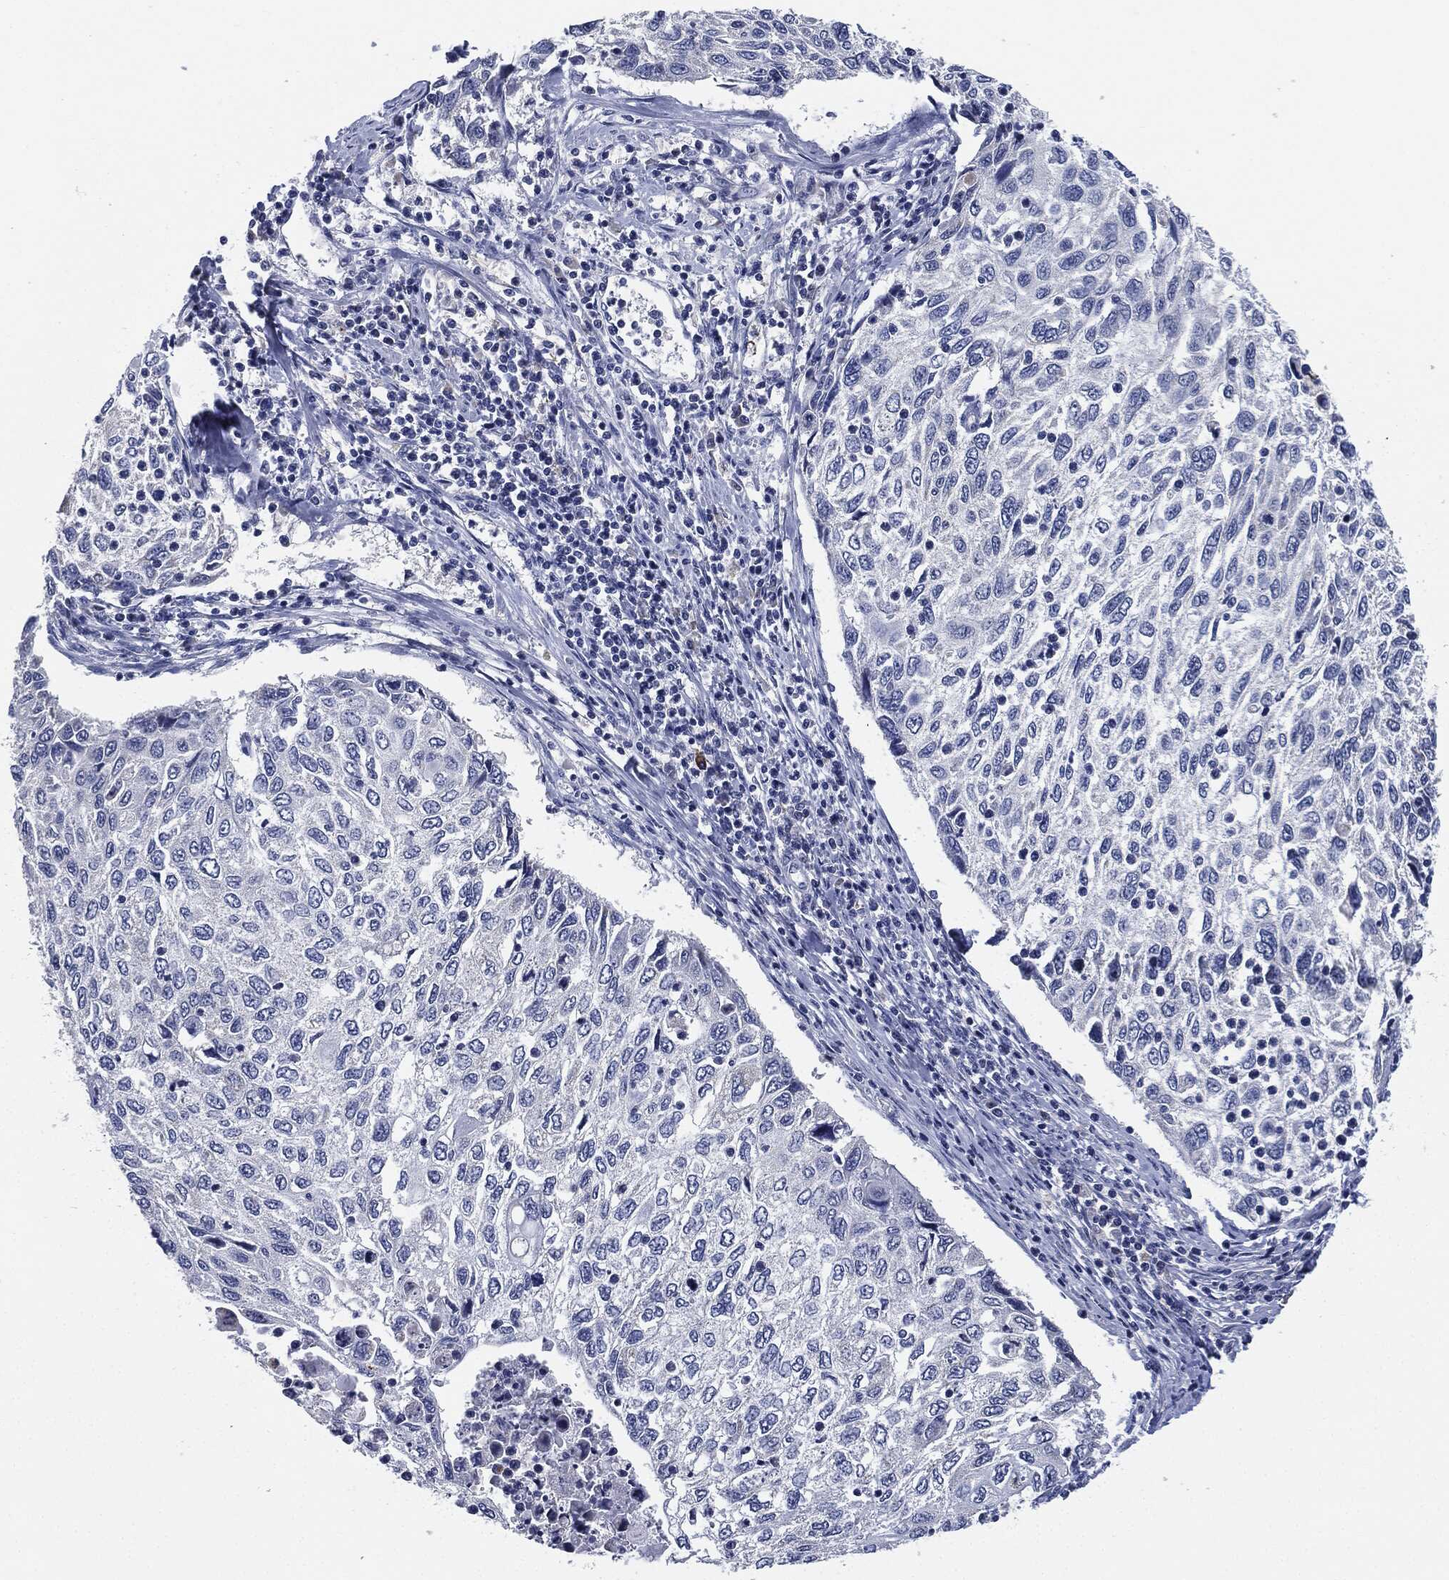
{"staining": {"intensity": "negative", "quantity": "none", "location": "none"}, "tissue": "cervical cancer", "cell_type": "Tumor cells", "image_type": "cancer", "snomed": [{"axis": "morphology", "description": "Squamous cell carcinoma, NOS"}, {"axis": "topography", "description": "Cervix"}], "caption": "DAB (3,3'-diaminobenzidine) immunohistochemical staining of cervical cancer (squamous cell carcinoma) exhibits no significant positivity in tumor cells. Brightfield microscopy of immunohistochemistry (IHC) stained with DAB (brown) and hematoxylin (blue), captured at high magnification.", "gene": "SIGLEC9", "patient": {"sex": "female", "age": 70}}